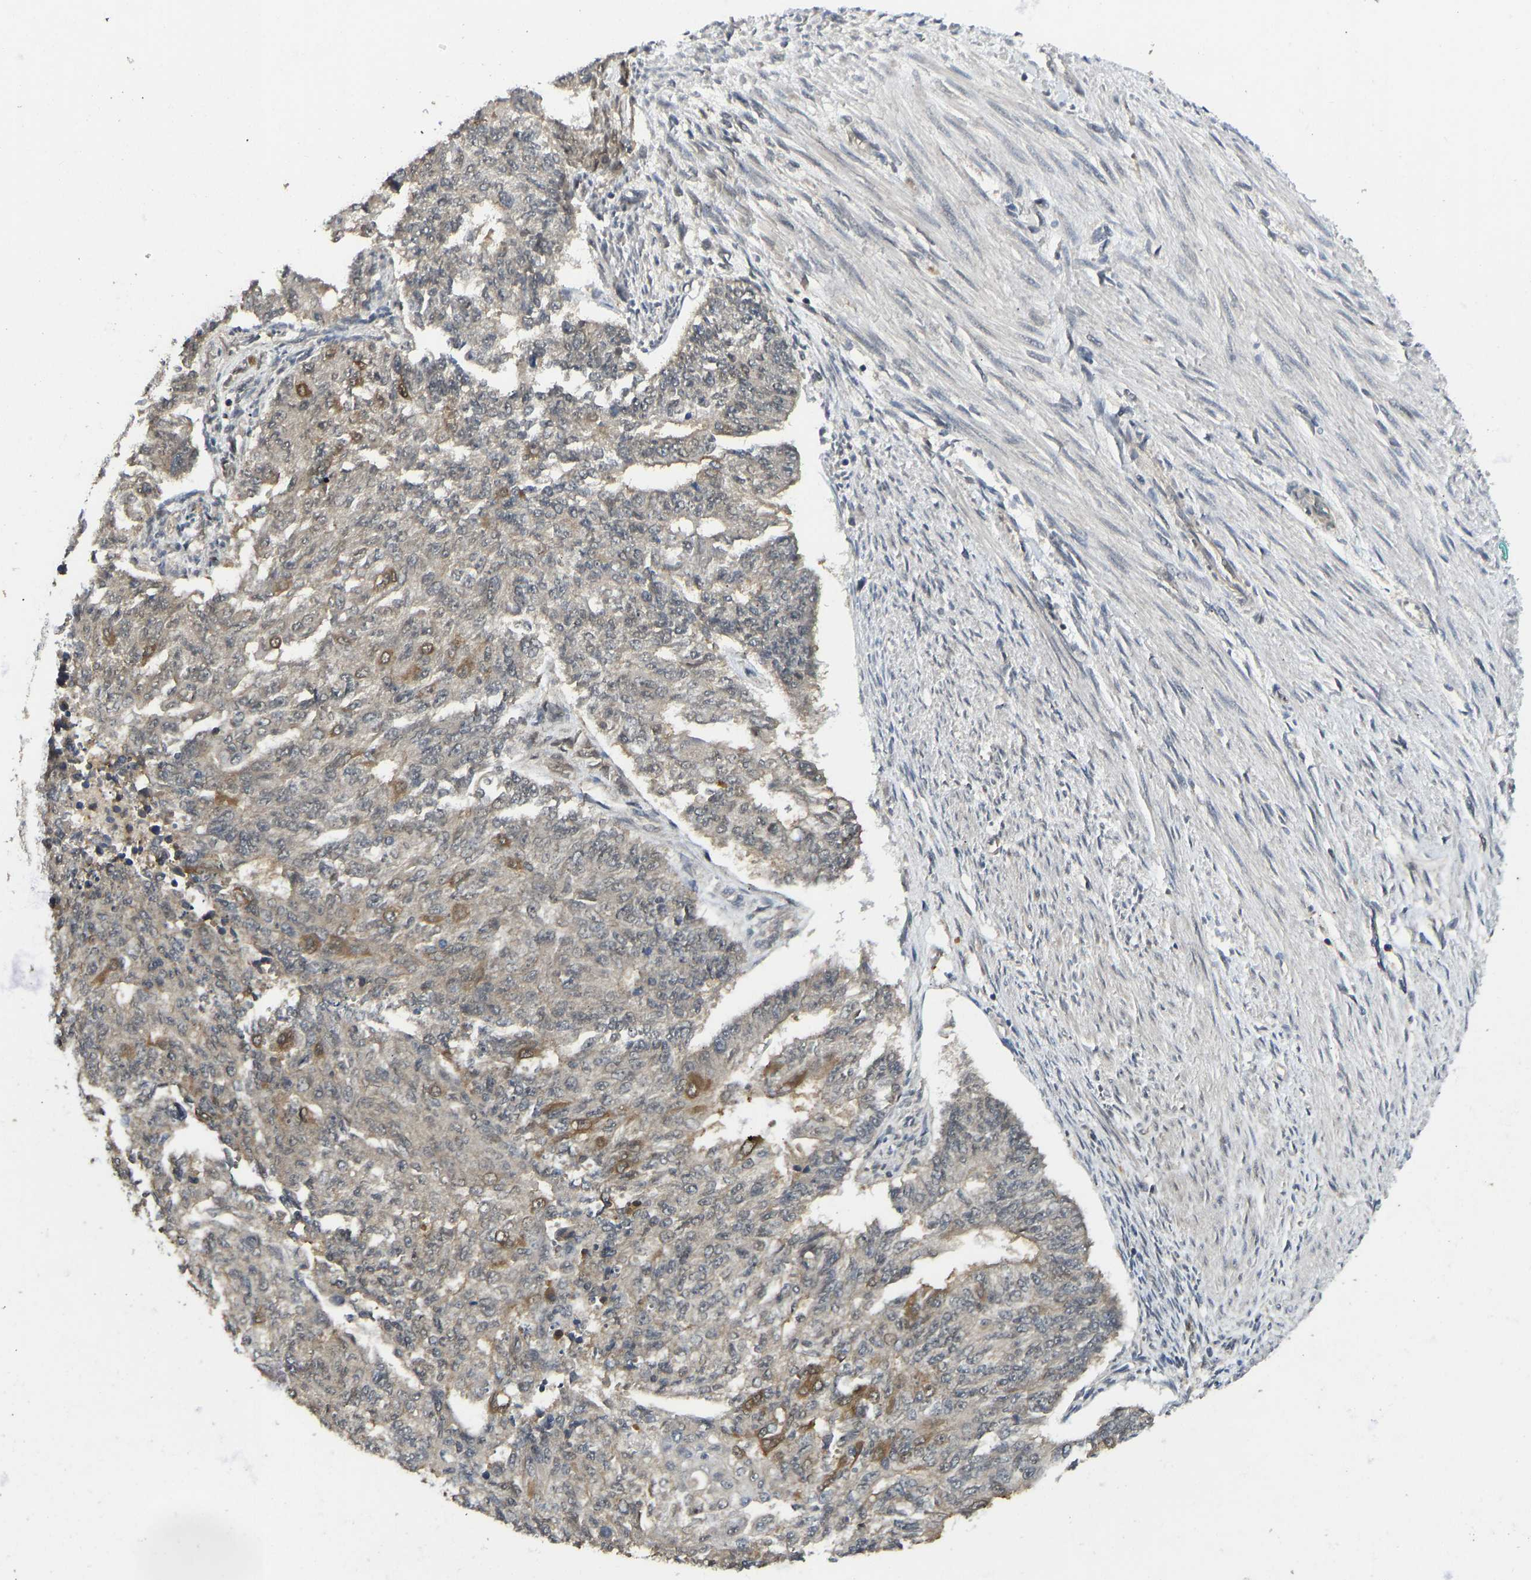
{"staining": {"intensity": "moderate", "quantity": "25%-75%", "location": "cytoplasmic/membranous"}, "tissue": "endometrial cancer", "cell_type": "Tumor cells", "image_type": "cancer", "snomed": [{"axis": "morphology", "description": "Adenocarcinoma, NOS"}, {"axis": "topography", "description": "Endometrium"}], "caption": "This is a photomicrograph of IHC staining of adenocarcinoma (endometrial), which shows moderate expression in the cytoplasmic/membranous of tumor cells.", "gene": "NDRG3", "patient": {"sex": "female", "age": 32}}